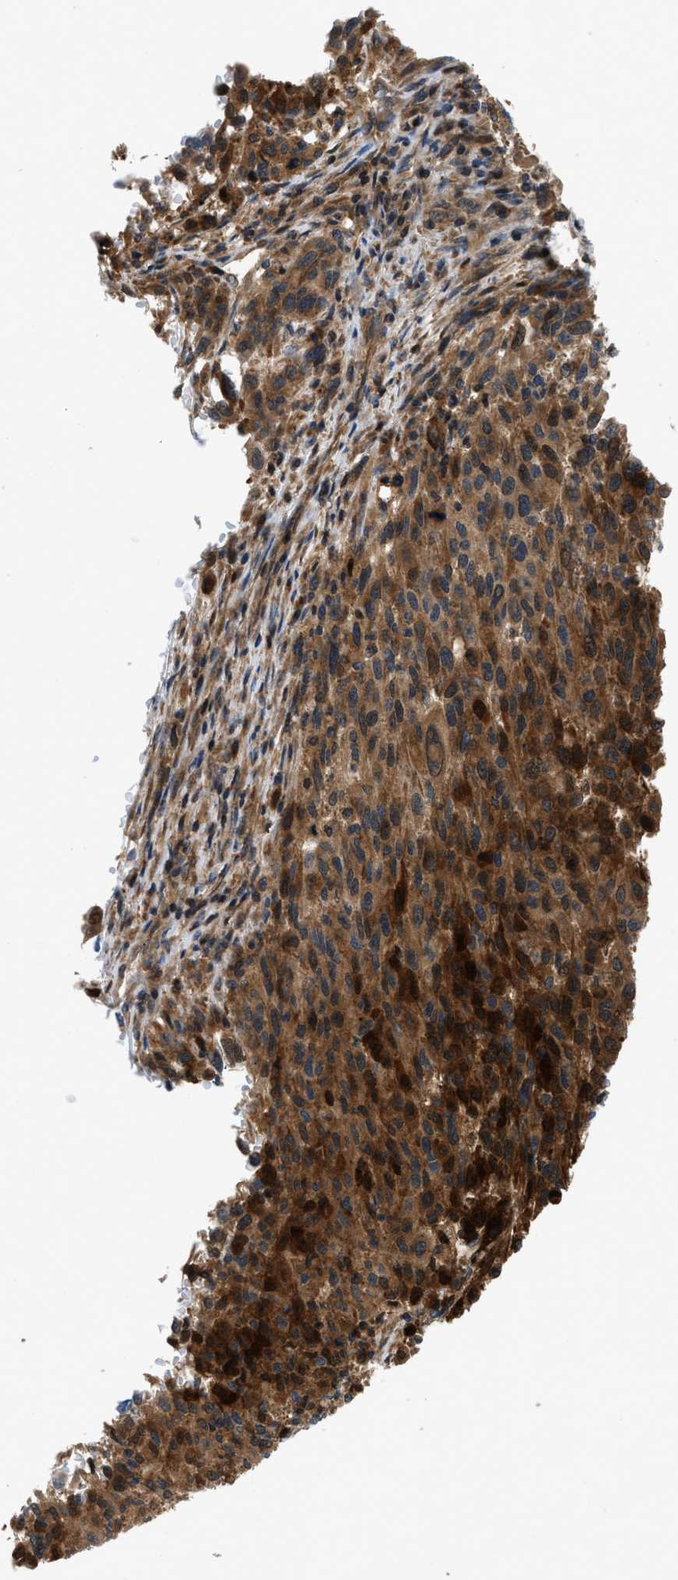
{"staining": {"intensity": "moderate", "quantity": ">75%", "location": "cytoplasmic/membranous"}, "tissue": "melanoma", "cell_type": "Tumor cells", "image_type": "cancer", "snomed": [{"axis": "morphology", "description": "Malignant melanoma, Metastatic site"}, {"axis": "topography", "description": "Lymph node"}], "caption": "This histopathology image exhibits melanoma stained with immunohistochemistry (IHC) to label a protein in brown. The cytoplasmic/membranous of tumor cells show moderate positivity for the protein. Nuclei are counter-stained blue.", "gene": "GPR31", "patient": {"sex": "male", "age": 61}}